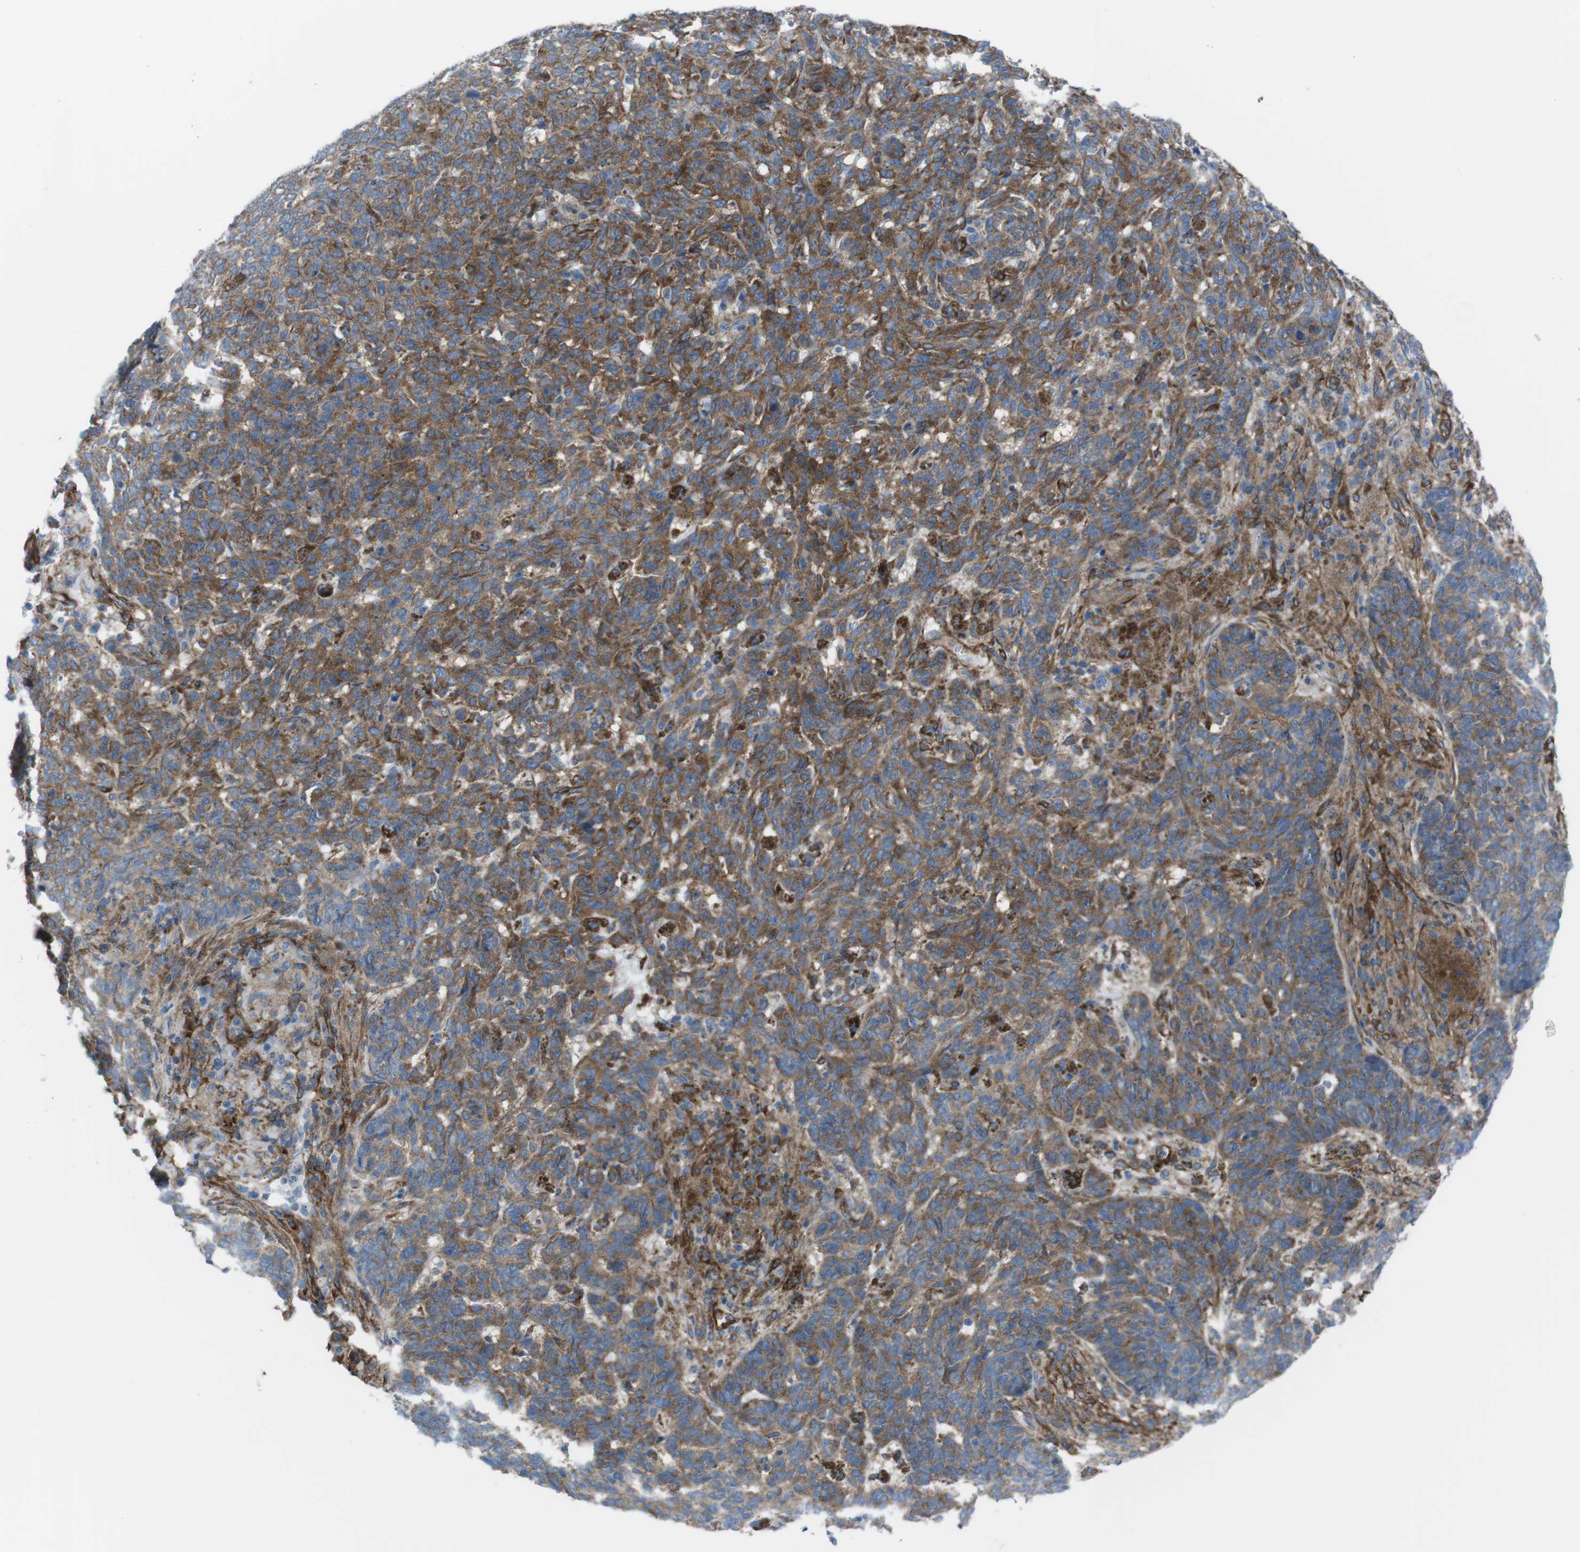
{"staining": {"intensity": "moderate", "quantity": ">75%", "location": "cytoplasmic/membranous"}, "tissue": "skin cancer", "cell_type": "Tumor cells", "image_type": "cancer", "snomed": [{"axis": "morphology", "description": "Basal cell carcinoma"}, {"axis": "topography", "description": "Skin"}], "caption": "The photomicrograph reveals staining of skin cancer, revealing moderate cytoplasmic/membranous protein positivity (brown color) within tumor cells.", "gene": "DIAPH2", "patient": {"sex": "male", "age": 85}}